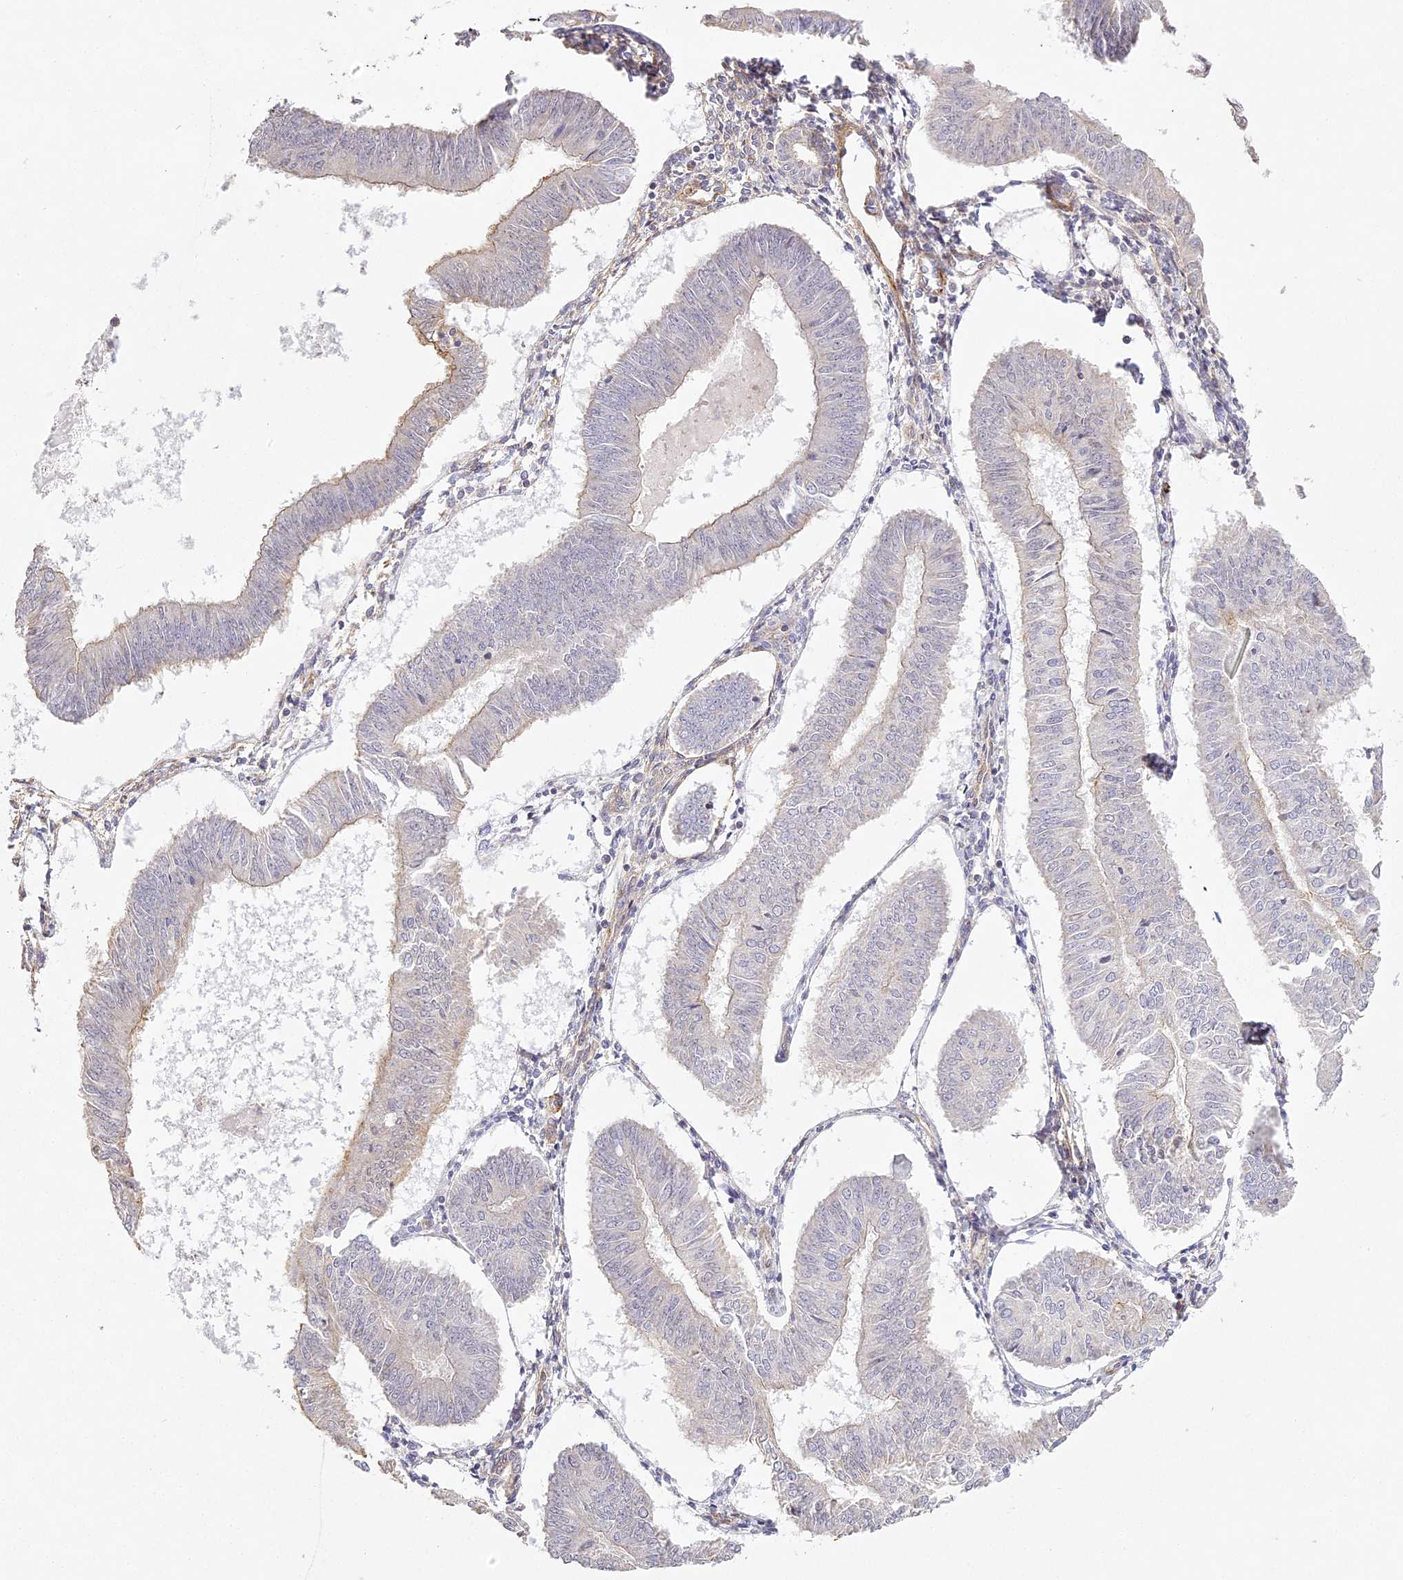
{"staining": {"intensity": "weak", "quantity": "<25%", "location": "cytoplasmic/membranous"}, "tissue": "endometrial cancer", "cell_type": "Tumor cells", "image_type": "cancer", "snomed": [{"axis": "morphology", "description": "Adenocarcinoma, NOS"}, {"axis": "topography", "description": "Endometrium"}], "caption": "Immunohistochemistry of human endometrial adenocarcinoma shows no staining in tumor cells.", "gene": "MED28", "patient": {"sex": "female", "age": 58}}